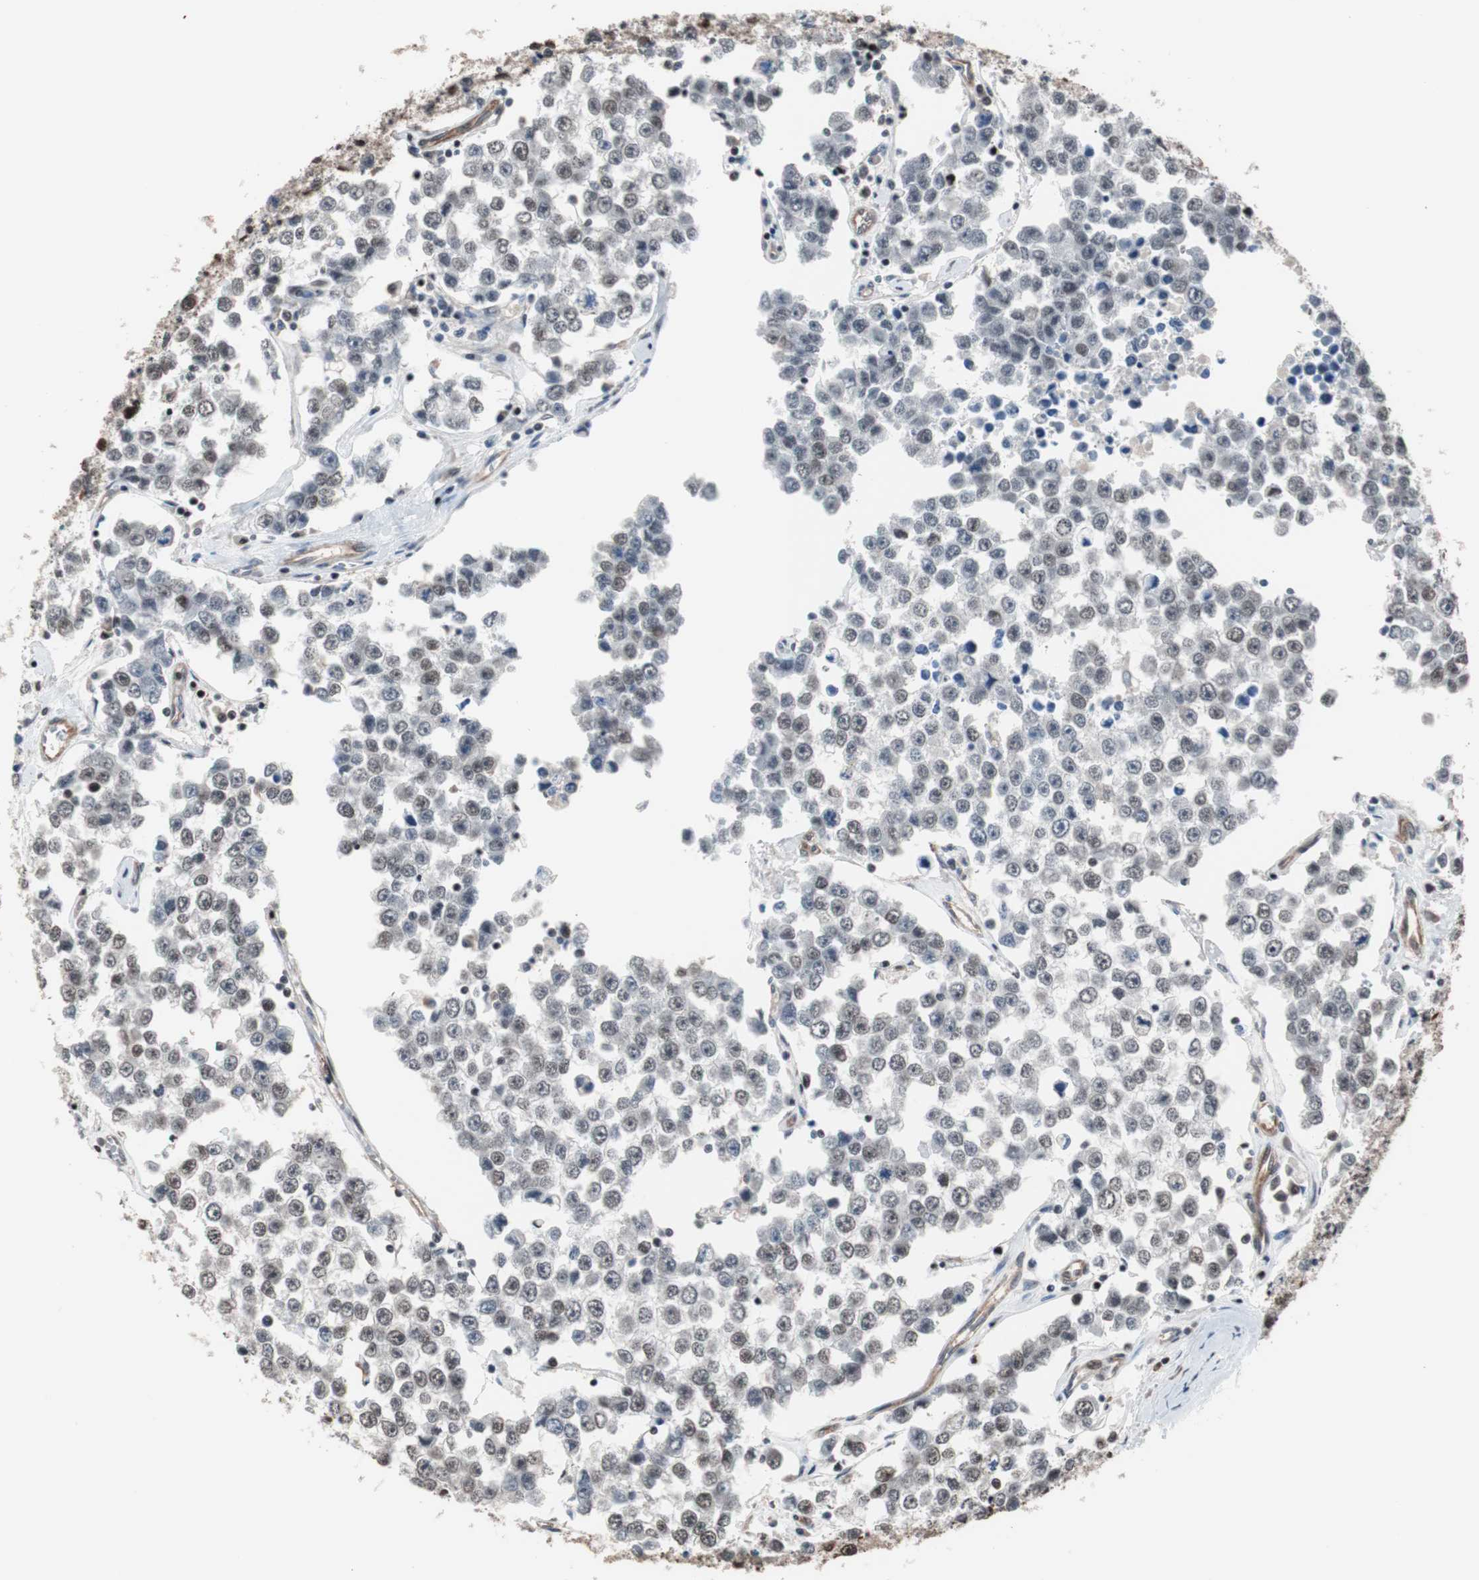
{"staining": {"intensity": "weak", "quantity": "25%-75%", "location": "nuclear"}, "tissue": "testis cancer", "cell_type": "Tumor cells", "image_type": "cancer", "snomed": [{"axis": "morphology", "description": "Seminoma, NOS"}, {"axis": "morphology", "description": "Carcinoma, Embryonal, NOS"}, {"axis": "topography", "description": "Testis"}], "caption": "Immunohistochemical staining of testis seminoma demonstrates weak nuclear protein expression in about 25%-75% of tumor cells.", "gene": "POGZ", "patient": {"sex": "male", "age": 52}}